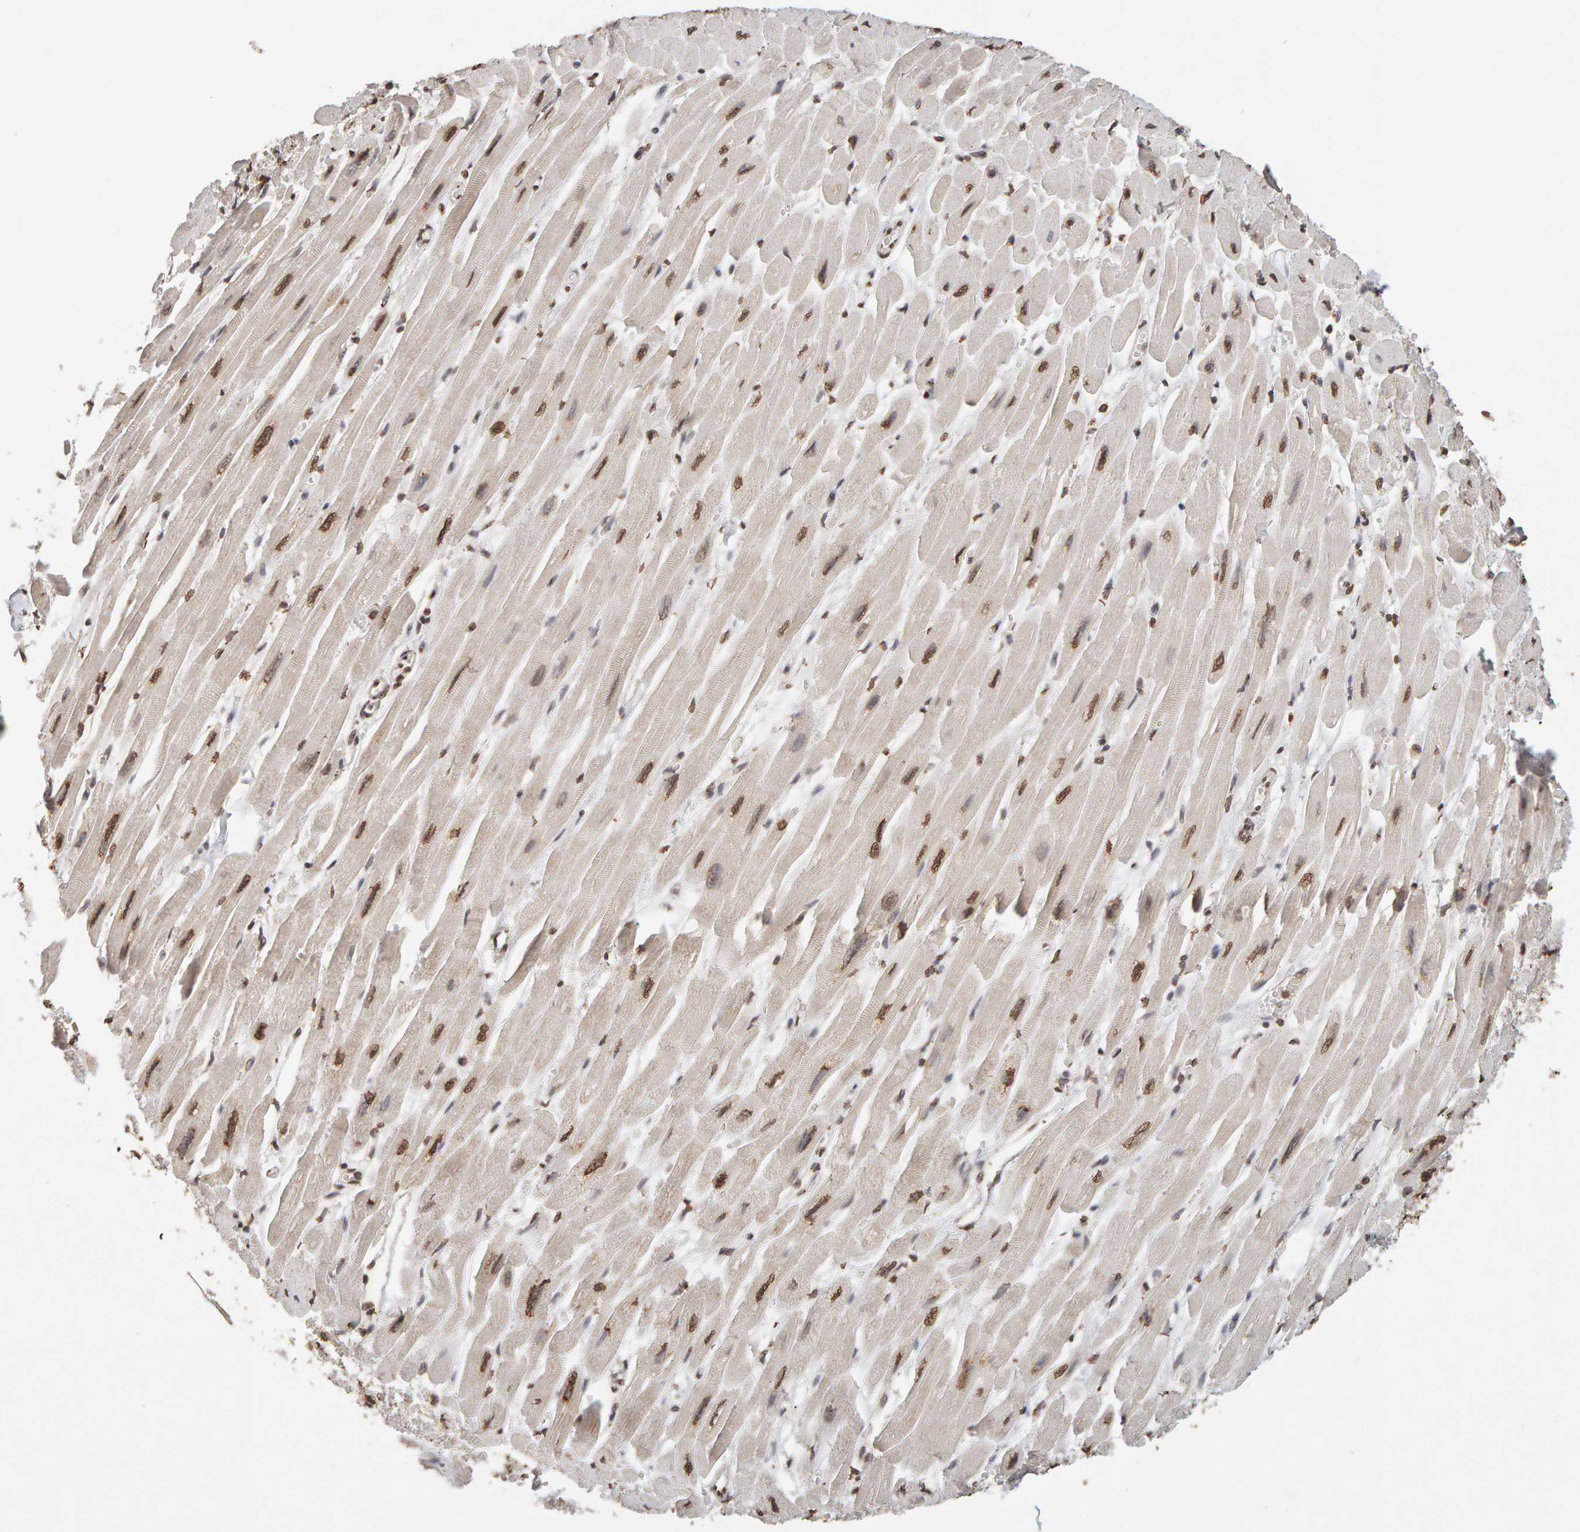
{"staining": {"intensity": "moderate", "quantity": ">75%", "location": "nuclear"}, "tissue": "heart muscle", "cell_type": "Cardiomyocytes", "image_type": "normal", "snomed": [{"axis": "morphology", "description": "Normal tissue, NOS"}, {"axis": "topography", "description": "Heart"}], "caption": "Immunohistochemistry of normal human heart muscle displays medium levels of moderate nuclear expression in about >75% of cardiomyocytes.", "gene": "DNAJB5", "patient": {"sex": "male", "age": 49}}